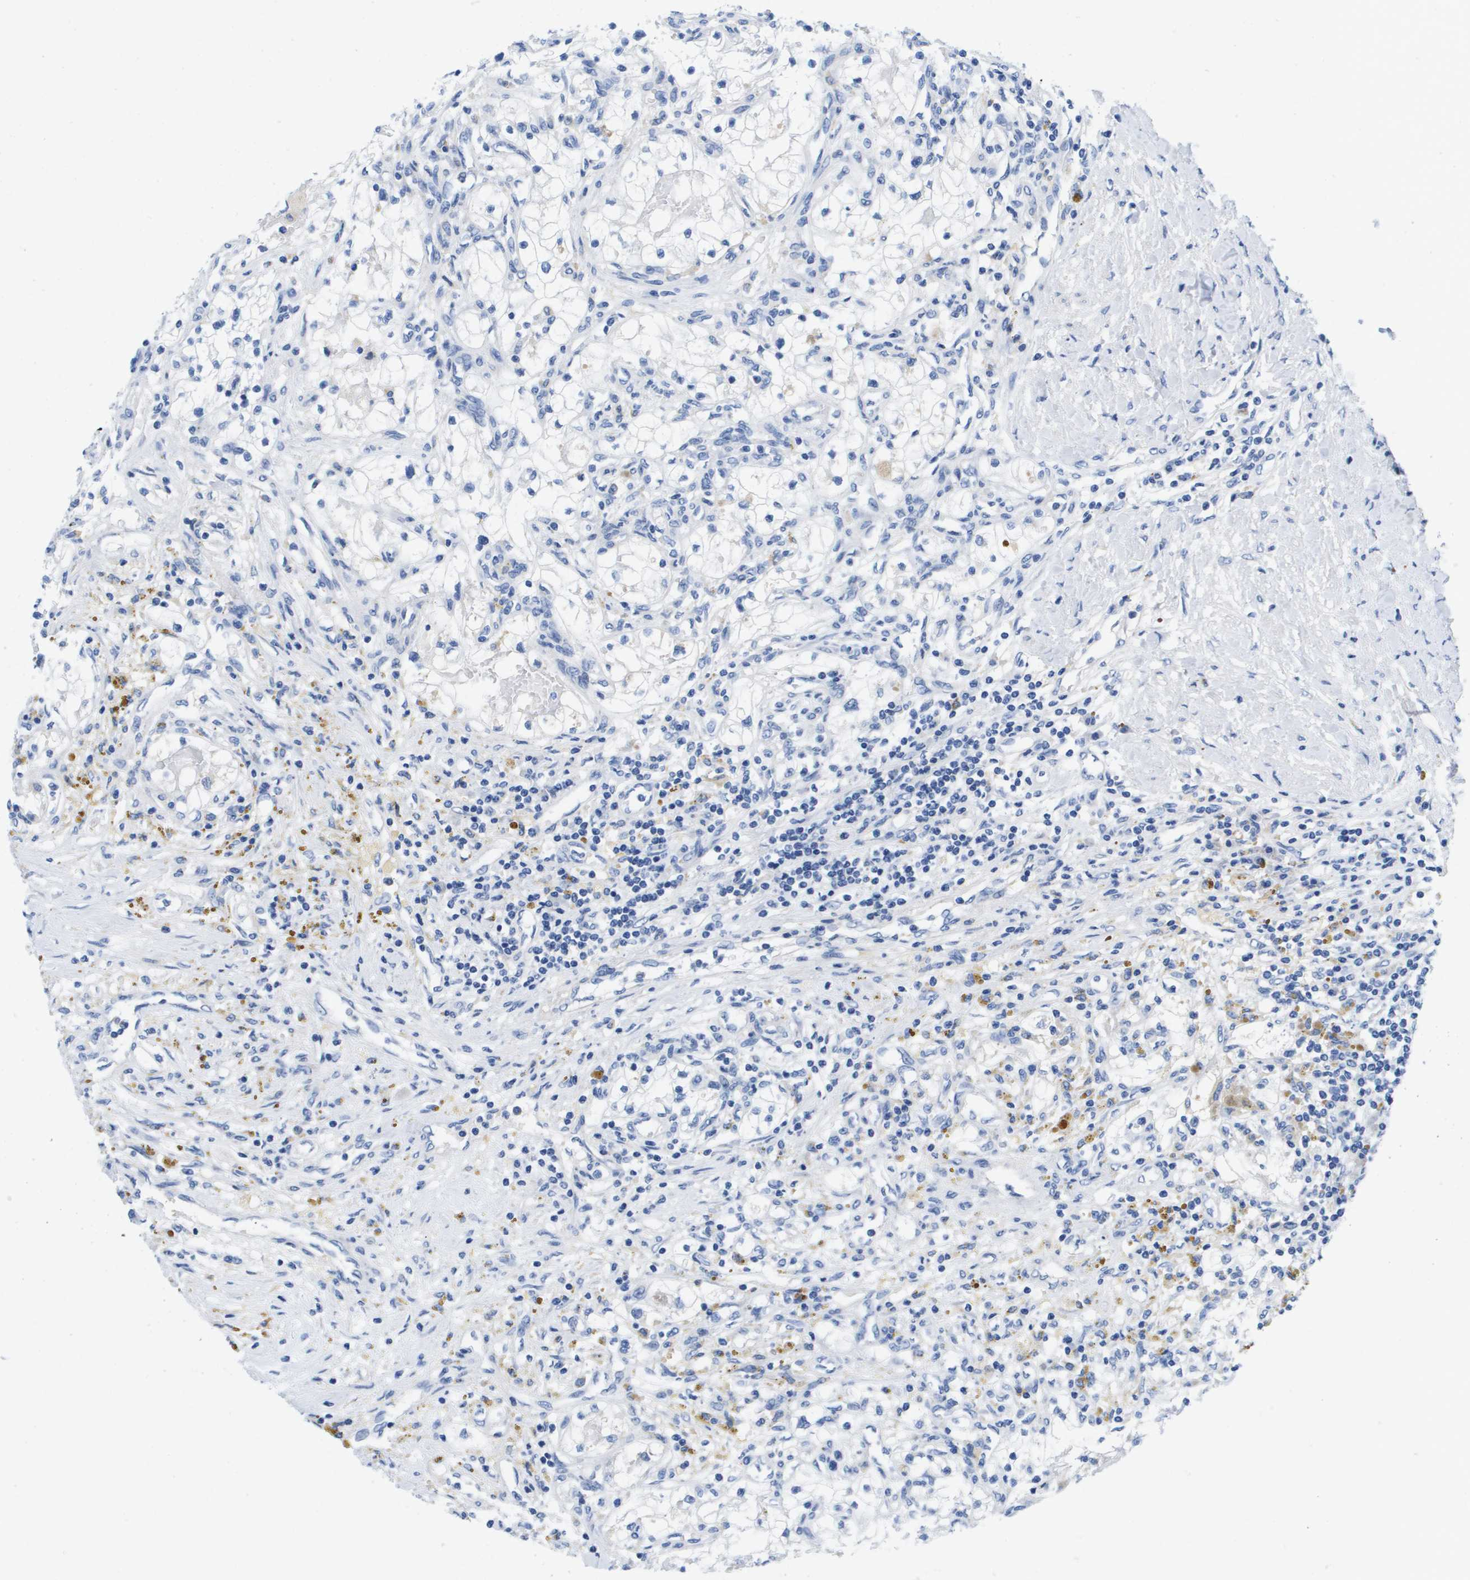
{"staining": {"intensity": "negative", "quantity": "none", "location": "none"}, "tissue": "renal cancer", "cell_type": "Tumor cells", "image_type": "cancer", "snomed": [{"axis": "morphology", "description": "Adenocarcinoma, NOS"}, {"axis": "topography", "description": "Kidney"}], "caption": "Immunohistochemistry (IHC) photomicrograph of human renal cancer (adenocarcinoma) stained for a protein (brown), which demonstrates no staining in tumor cells.", "gene": "APOA1", "patient": {"sex": "male", "age": 68}}